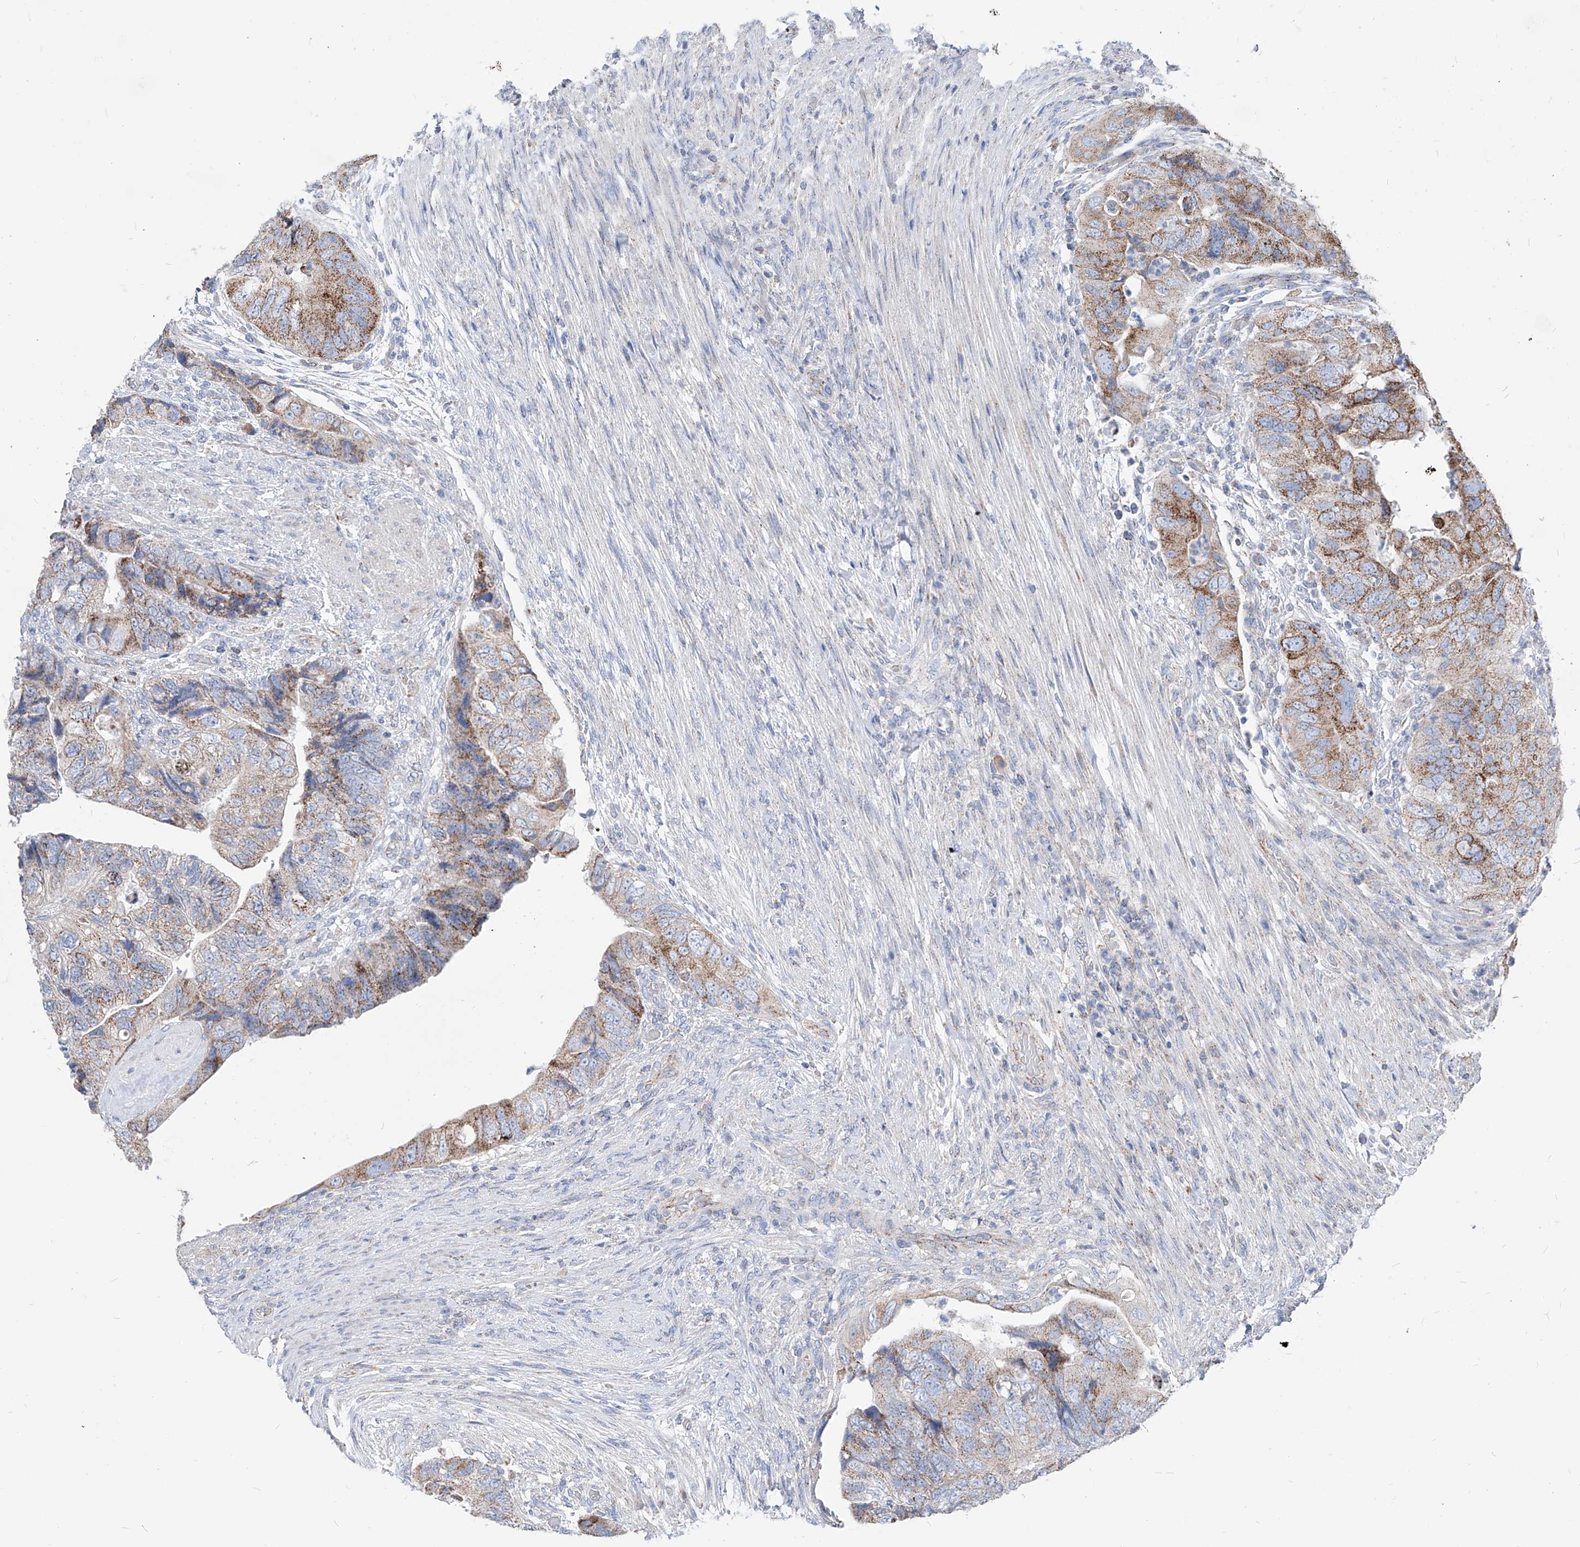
{"staining": {"intensity": "moderate", "quantity": "25%-75%", "location": "cytoplasmic/membranous"}, "tissue": "colorectal cancer", "cell_type": "Tumor cells", "image_type": "cancer", "snomed": [{"axis": "morphology", "description": "Adenocarcinoma, NOS"}, {"axis": "topography", "description": "Rectum"}], "caption": "Colorectal cancer tissue shows moderate cytoplasmic/membranous staining in about 25%-75% of tumor cells, visualized by immunohistochemistry. The protein is shown in brown color, while the nuclei are stained blue.", "gene": "AGPS", "patient": {"sex": "male", "age": 63}}